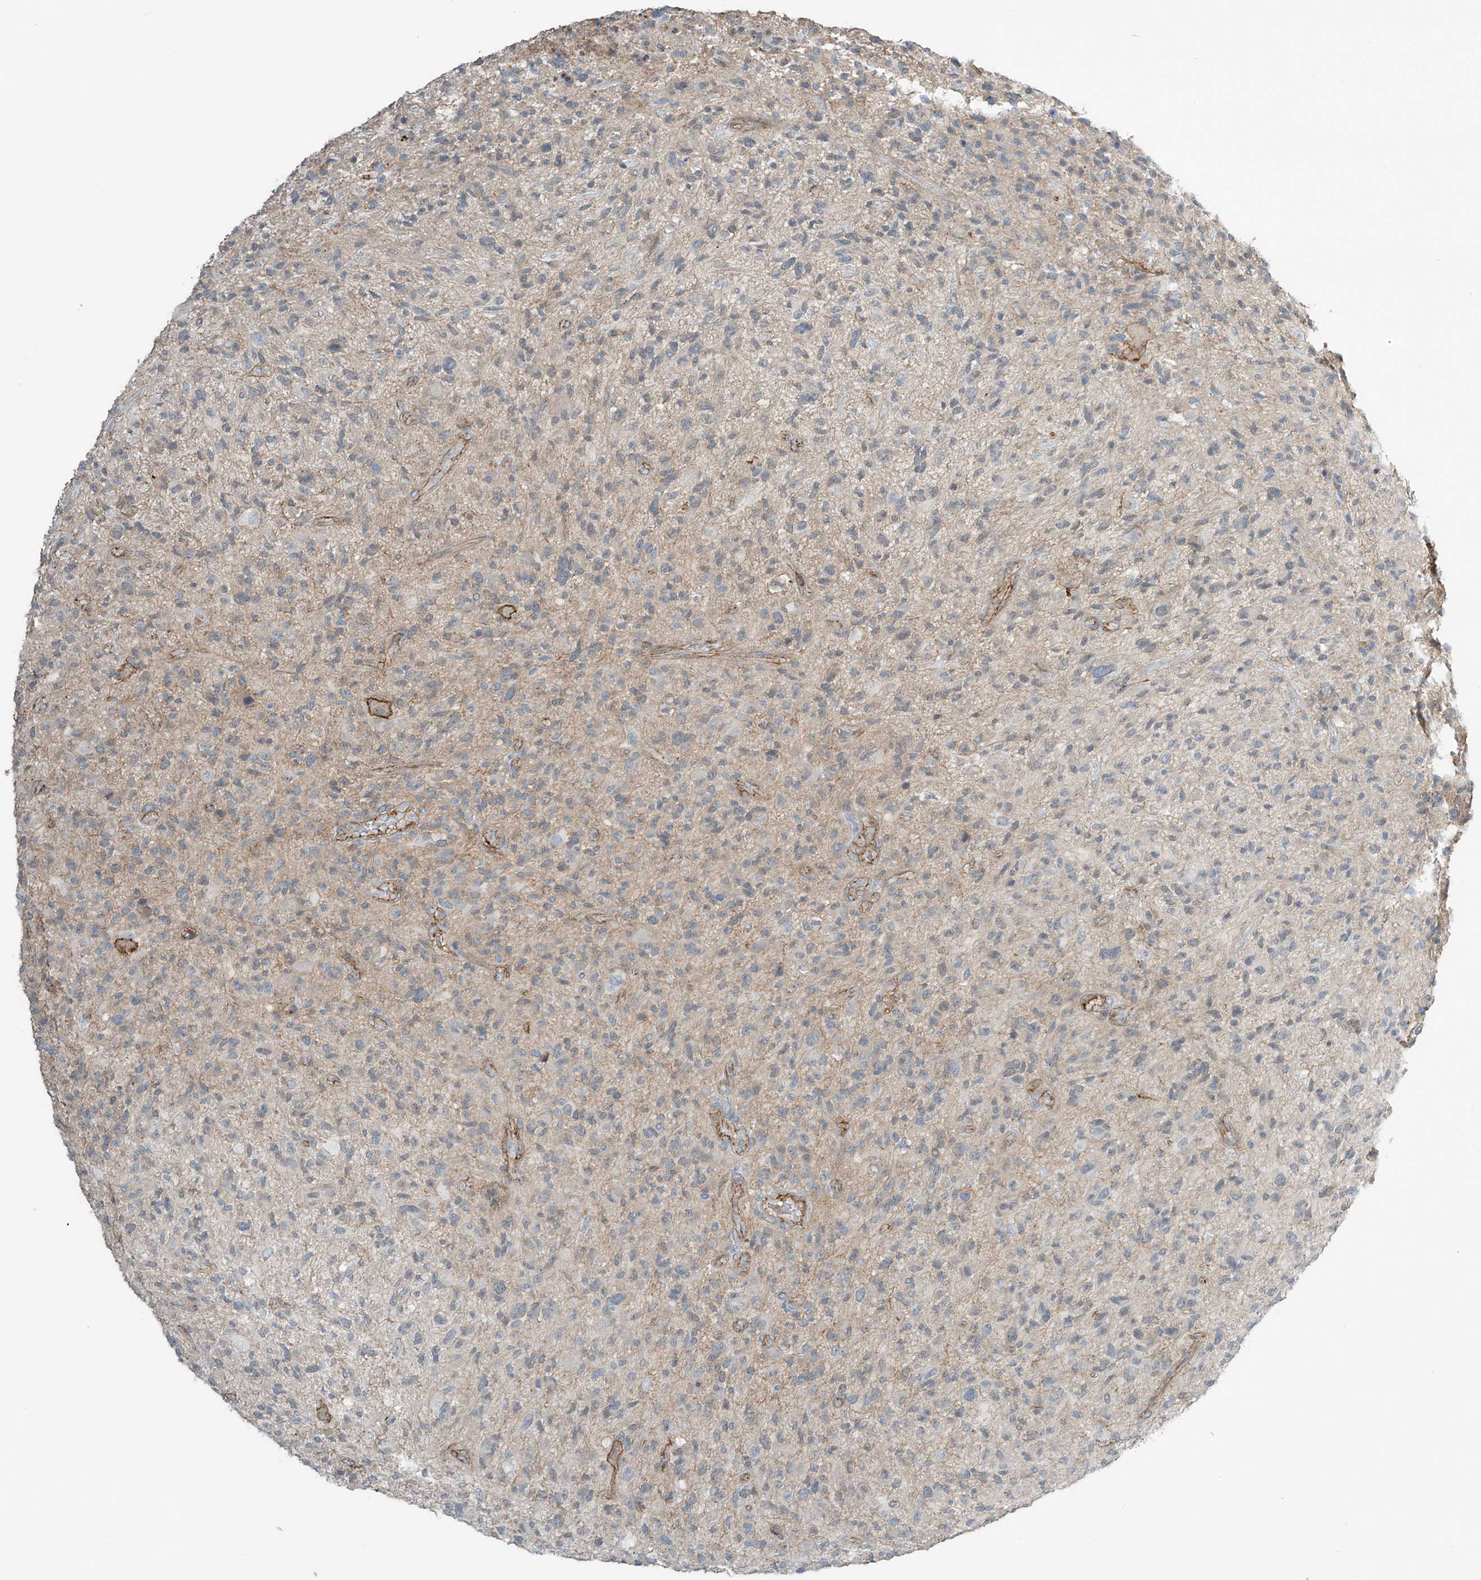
{"staining": {"intensity": "negative", "quantity": "none", "location": "none"}, "tissue": "glioma", "cell_type": "Tumor cells", "image_type": "cancer", "snomed": [{"axis": "morphology", "description": "Glioma, malignant, High grade"}, {"axis": "topography", "description": "Brain"}], "caption": "Tumor cells are negative for protein expression in human glioma.", "gene": "SLC9A2", "patient": {"sex": "male", "age": 47}}